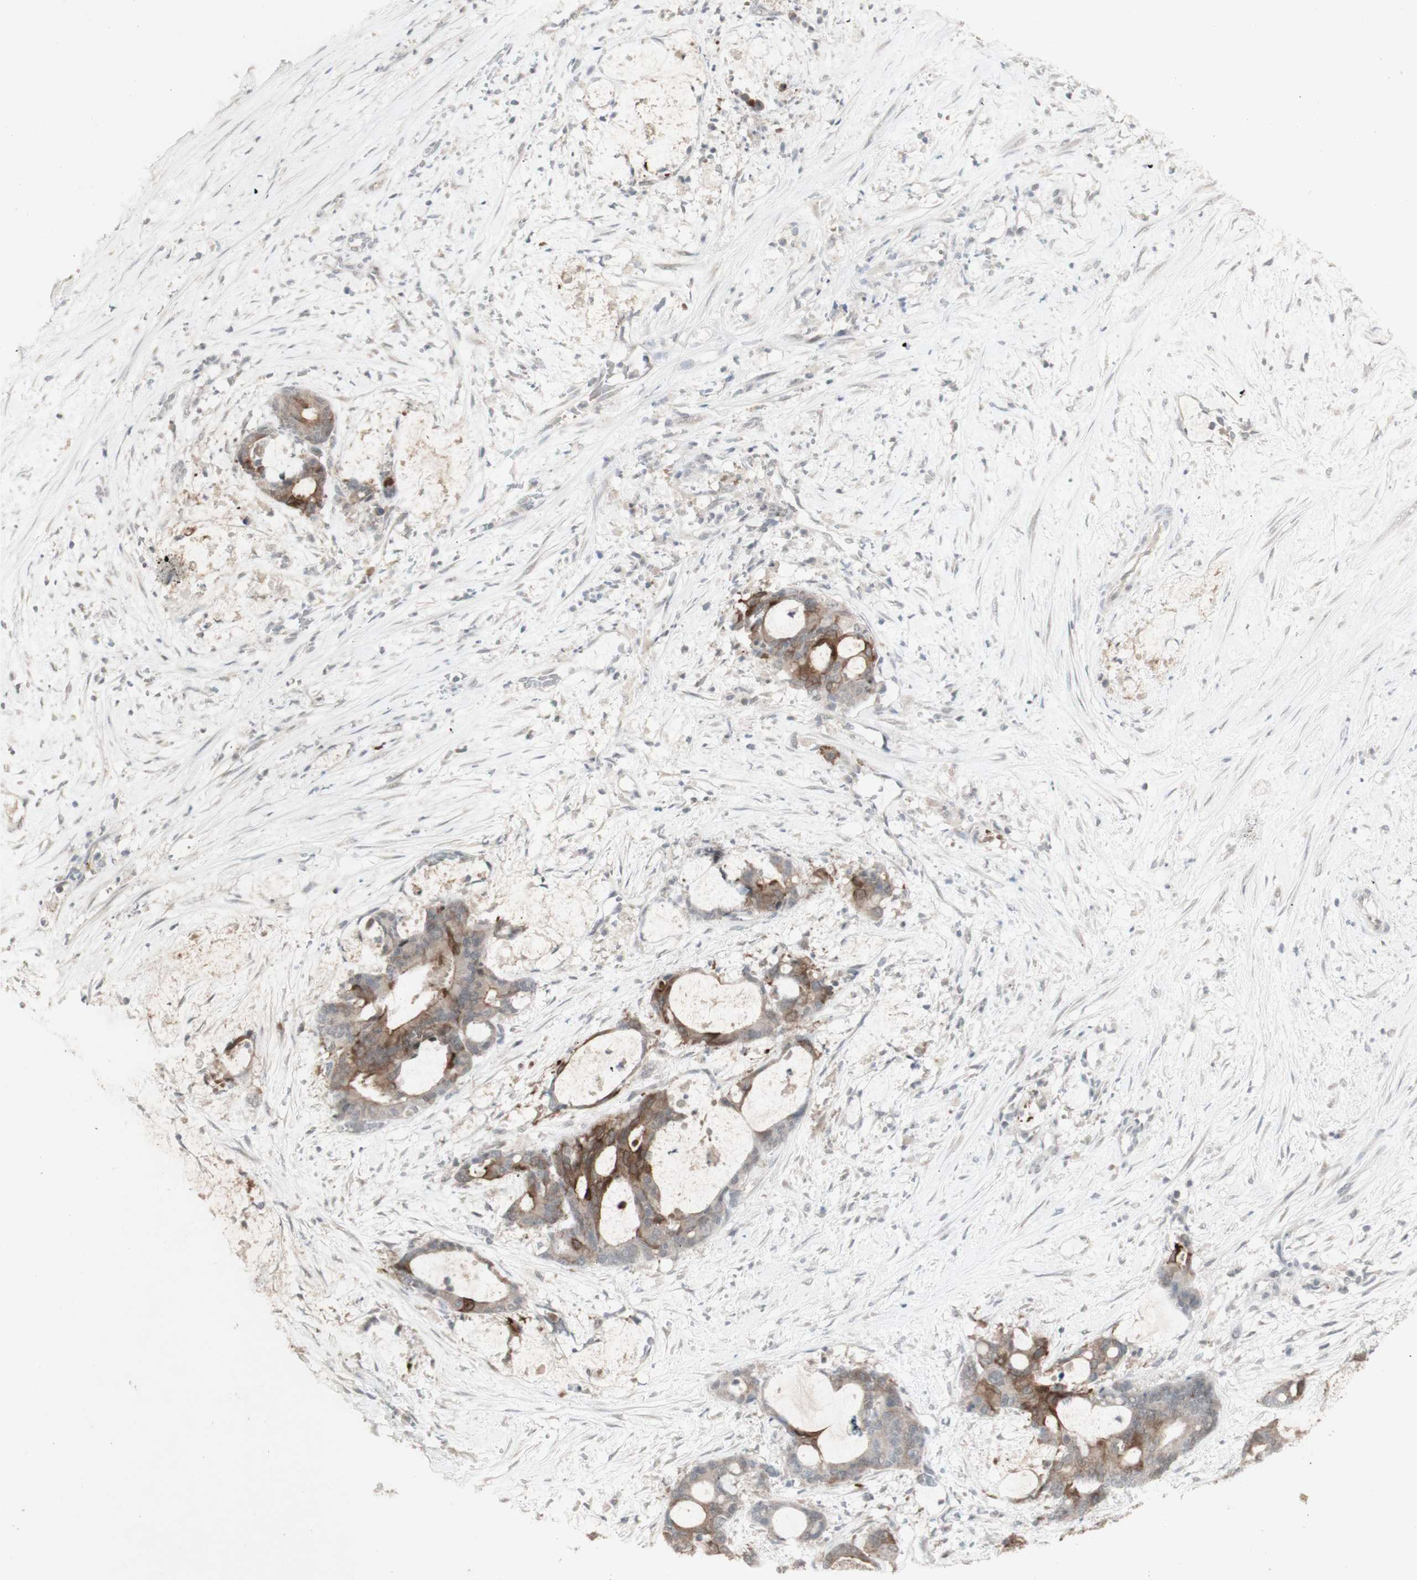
{"staining": {"intensity": "moderate", "quantity": "25%-75%", "location": "cytoplasmic/membranous"}, "tissue": "liver cancer", "cell_type": "Tumor cells", "image_type": "cancer", "snomed": [{"axis": "morphology", "description": "Cholangiocarcinoma"}, {"axis": "topography", "description": "Liver"}], "caption": "Liver cancer tissue shows moderate cytoplasmic/membranous positivity in approximately 25%-75% of tumor cells", "gene": "C1orf116", "patient": {"sex": "female", "age": 73}}